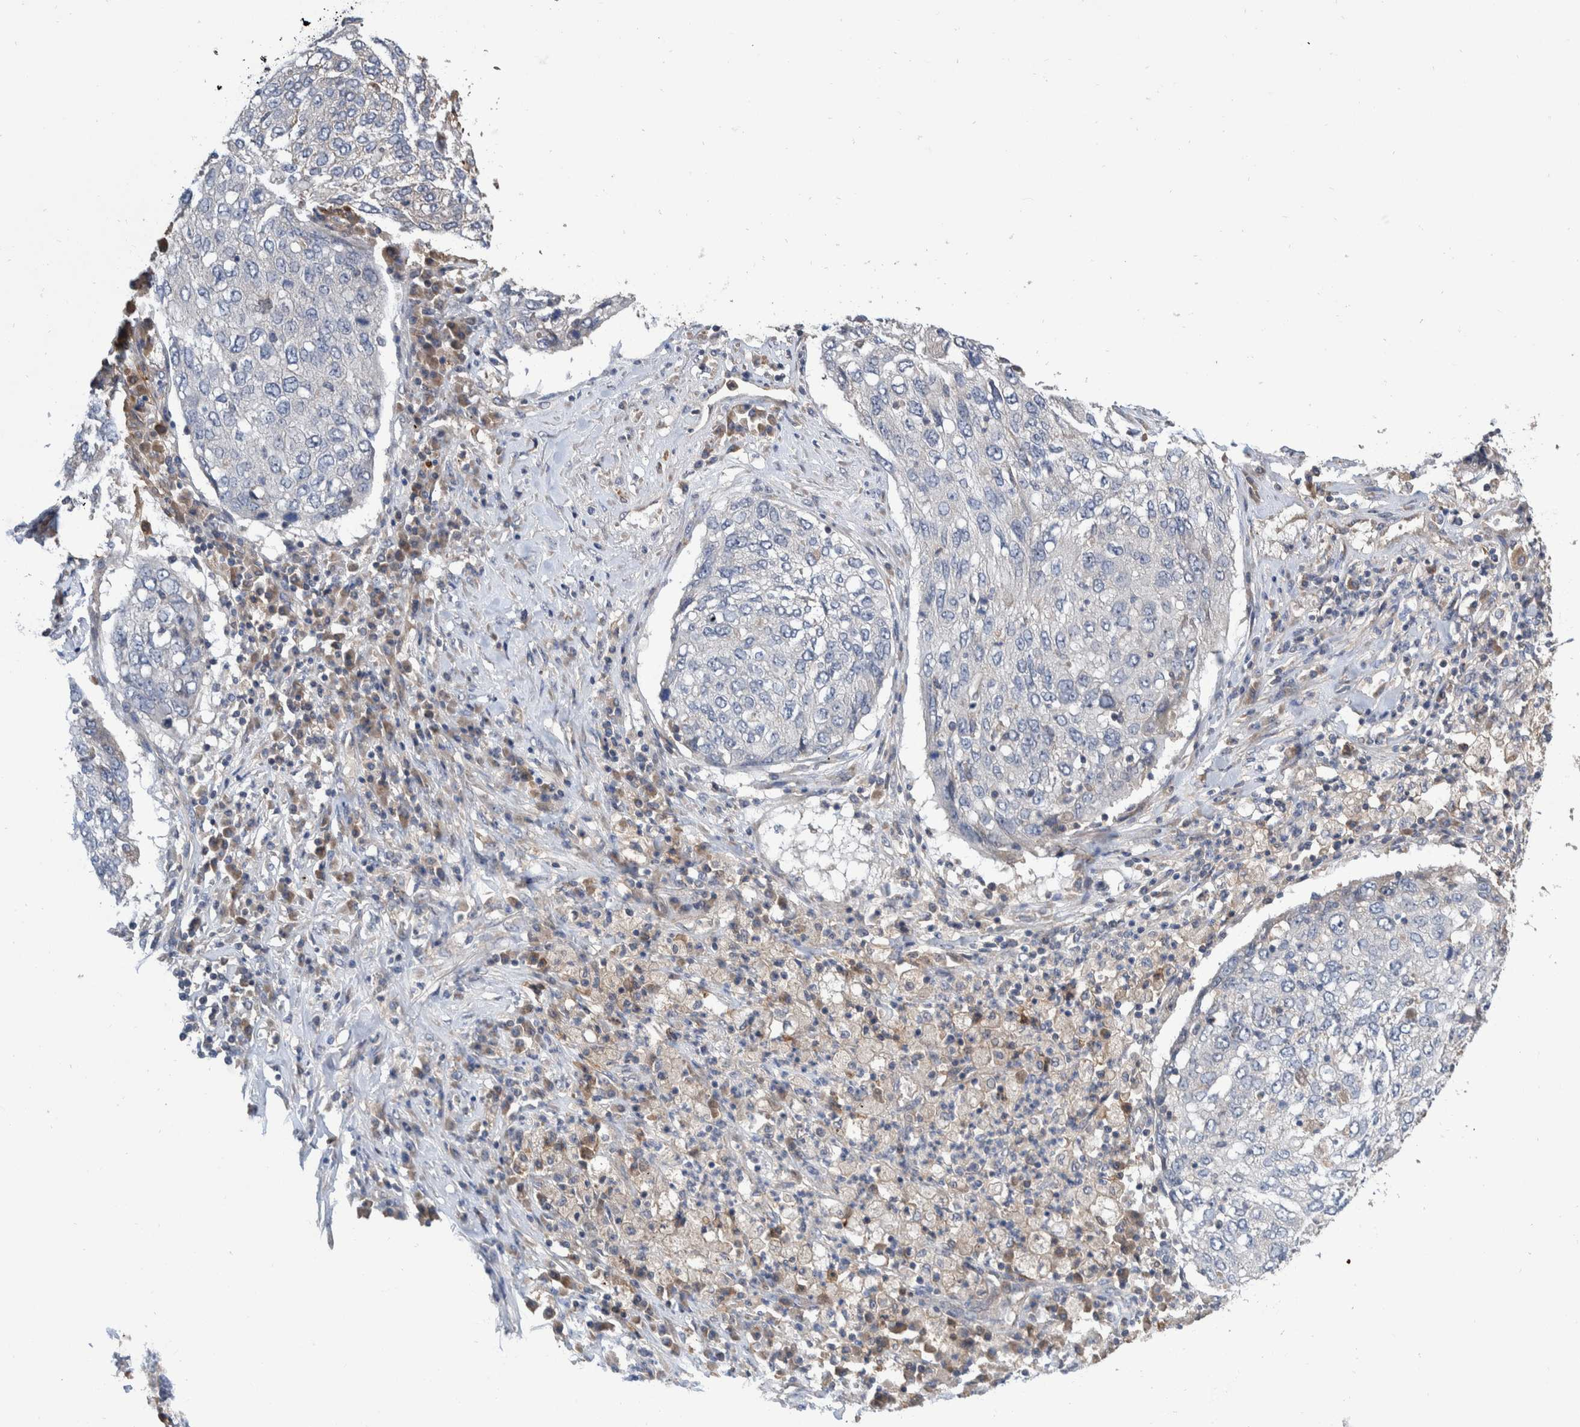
{"staining": {"intensity": "negative", "quantity": "none", "location": "none"}, "tissue": "lung cancer", "cell_type": "Tumor cells", "image_type": "cancer", "snomed": [{"axis": "morphology", "description": "Squamous cell carcinoma, NOS"}, {"axis": "topography", "description": "Lung"}], "caption": "Tumor cells show no significant protein staining in lung cancer. (DAB immunohistochemistry with hematoxylin counter stain).", "gene": "PLPBP", "patient": {"sex": "female", "age": 63}}